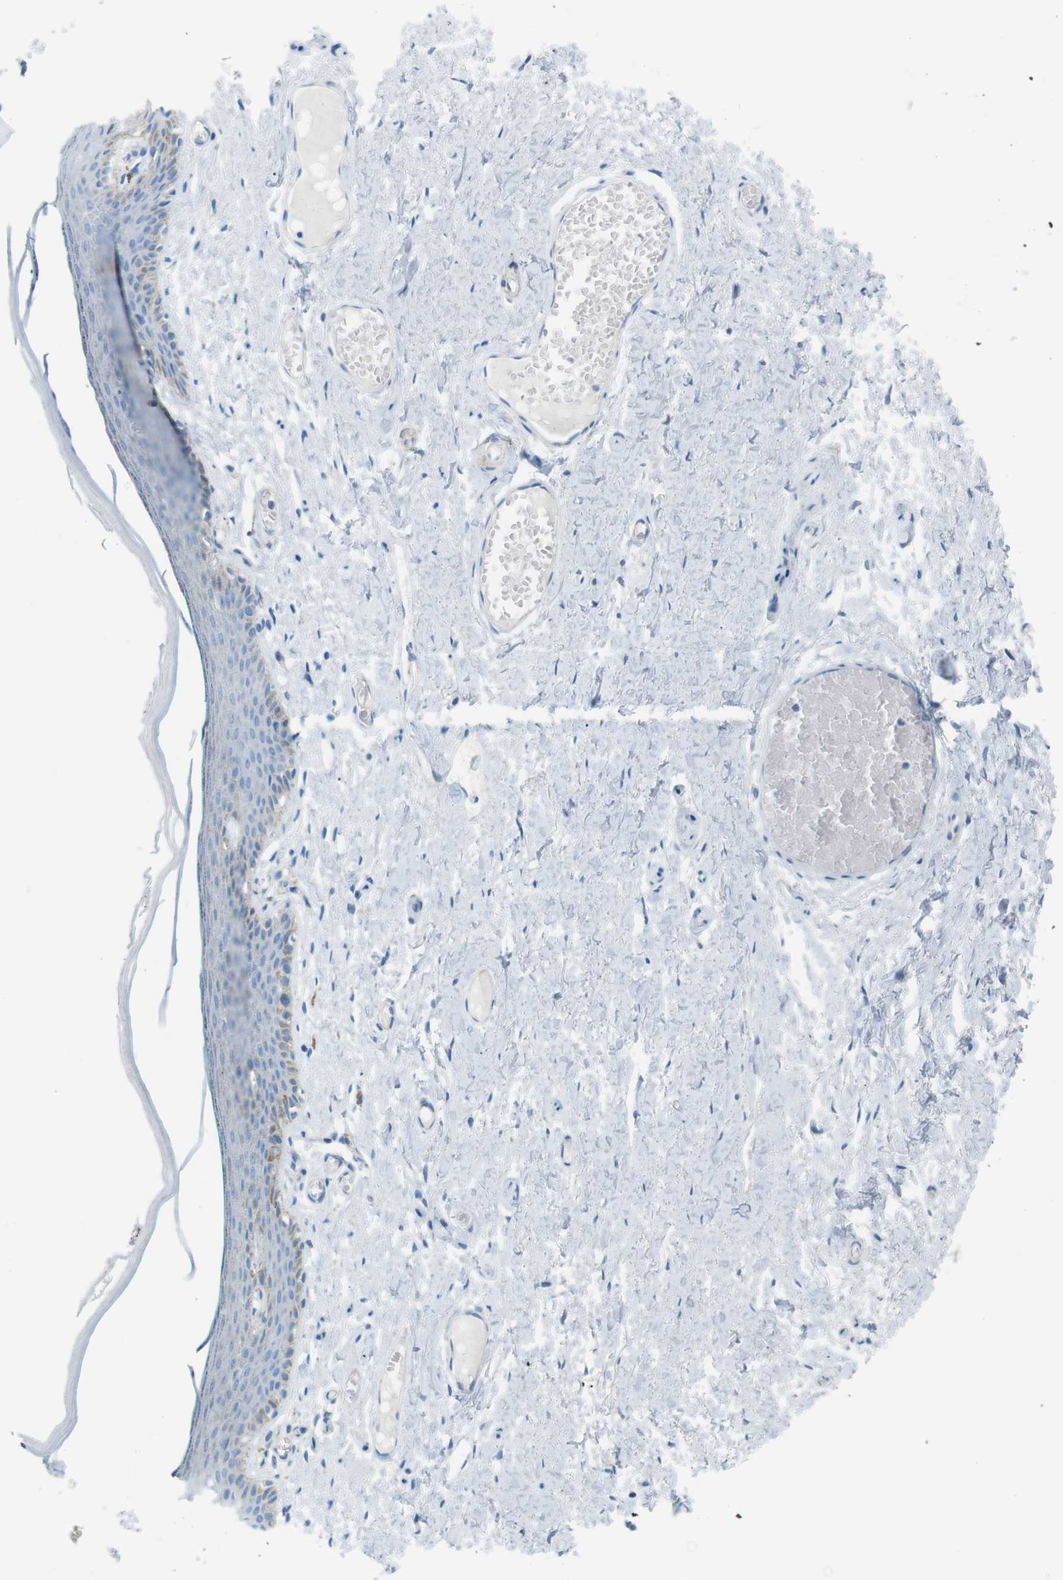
{"staining": {"intensity": "weak", "quantity": "<25%", "location": "cytoplasmic/membranous"}, "tissue": "skin", "cell_type": "Epidermal cells", "image_type": "normal", "snomed": [{"axis": "morphology", "description": "Normal tissue, NOS"}, {"axis": "topography", "description": "Adipose tissue"}, {"axis": "topography", "description": "Vascular tissue"}, {"axis": "topography", "description": "Anal"}, {"axis": "topography", "description": "Peripheral nerve tissue"}], "caption": "There is no significant positivity in epidermal cells of skin.", "gene": "VAMP1", "patient": {"sex": "female", "age": 54}}